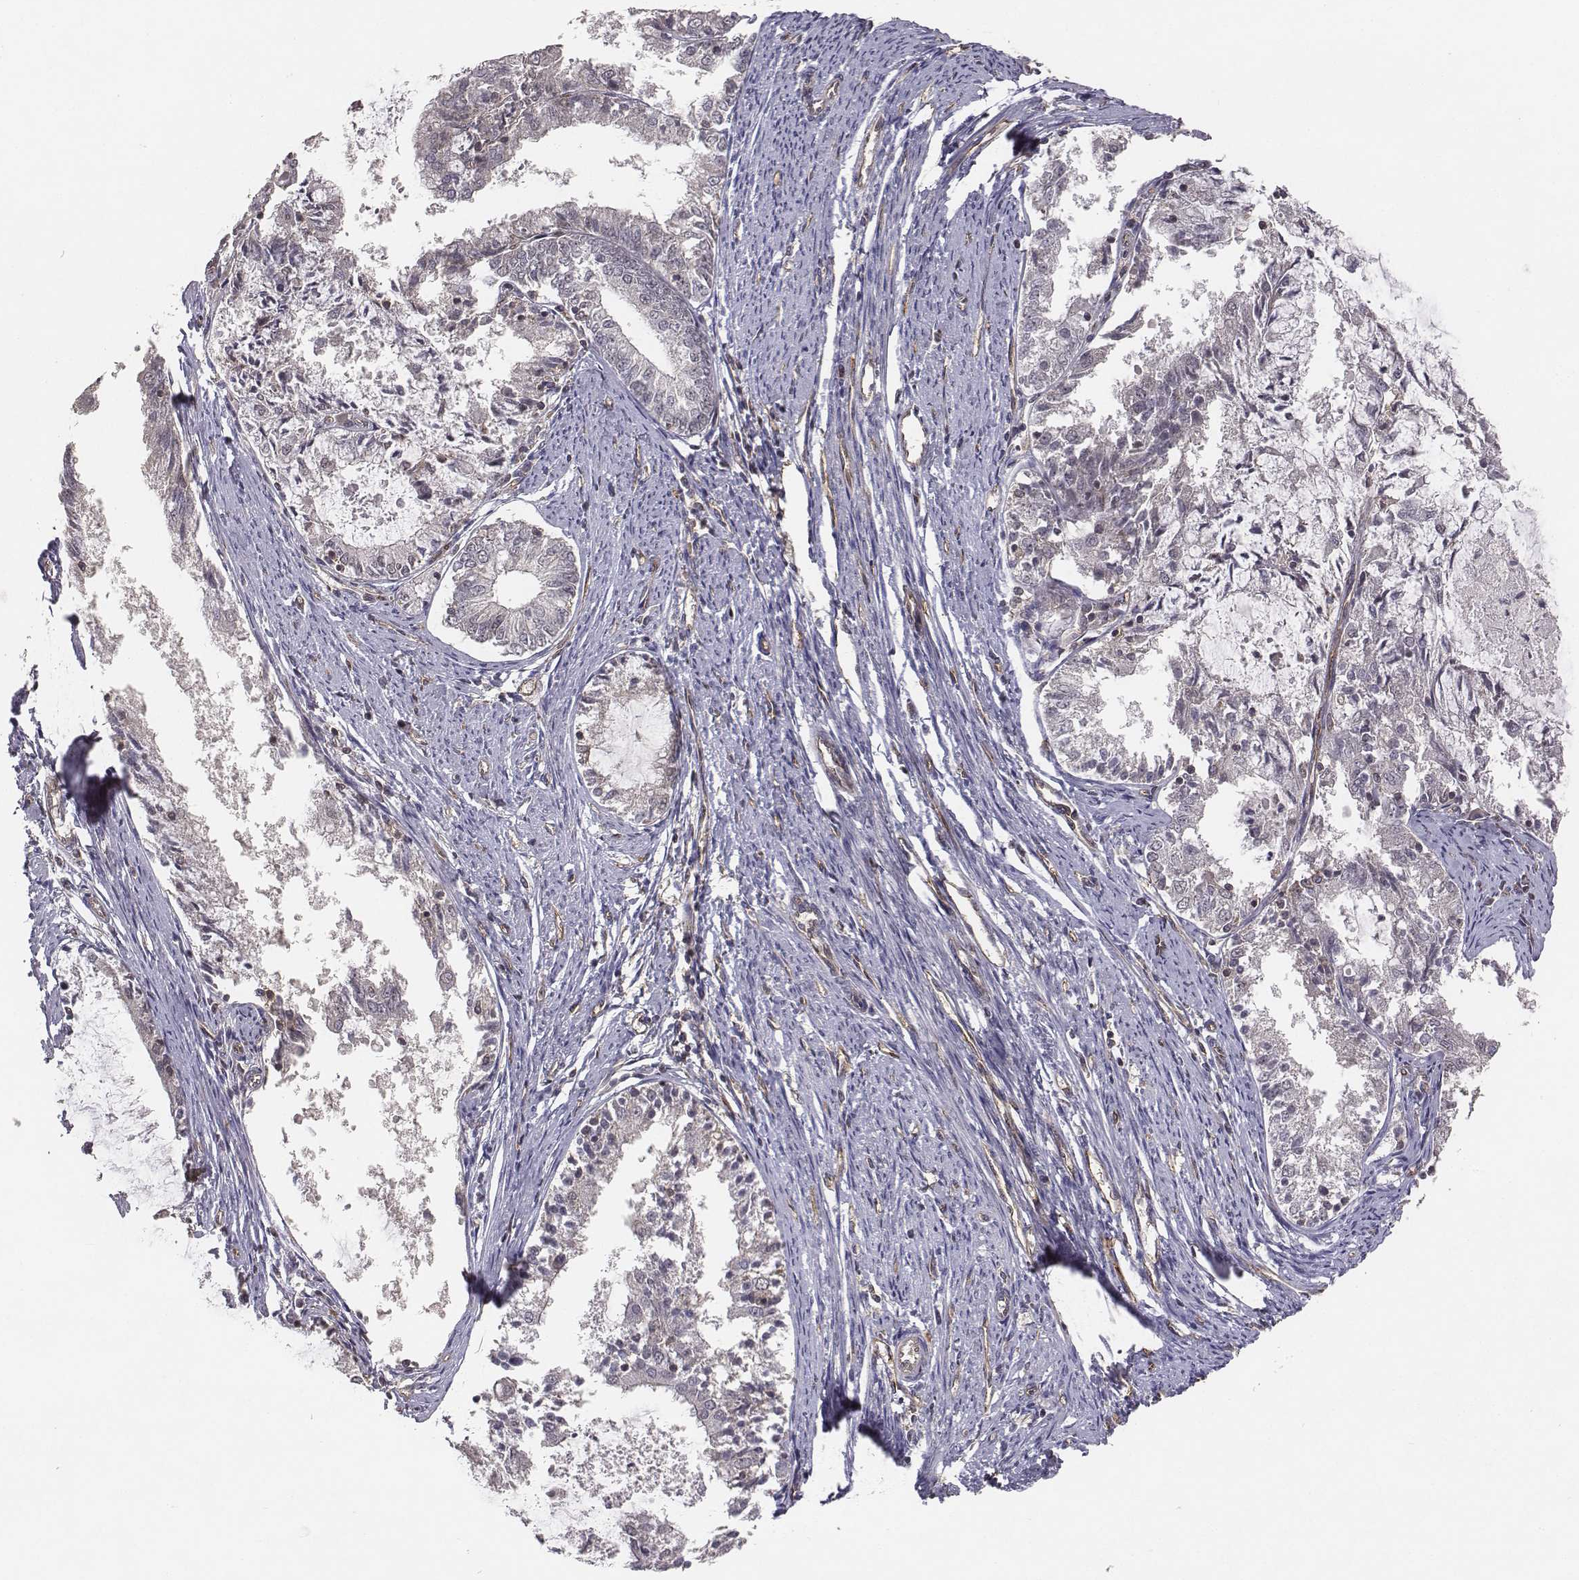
{"staining": {"intensity": "negative", "quantity": "none", "location": "none"}, "tissue": "endometrial cancer", "cell_type": "Tumor cells", "image_type": "cancer", "snomed": [{"axis": "morphology", "description": "Adenocarcinoma, NOS"}, {"axis": "topography", "description": "Endometrium"}], "caption": "A histopathology image of human endometrial cancer is negative for staining in tumor cells. (Brightfield microscopy of DAB immunohistochemistry at high magnification).", "gene": "PTPRG", "patient": {"sex": "female", "age": 57}}